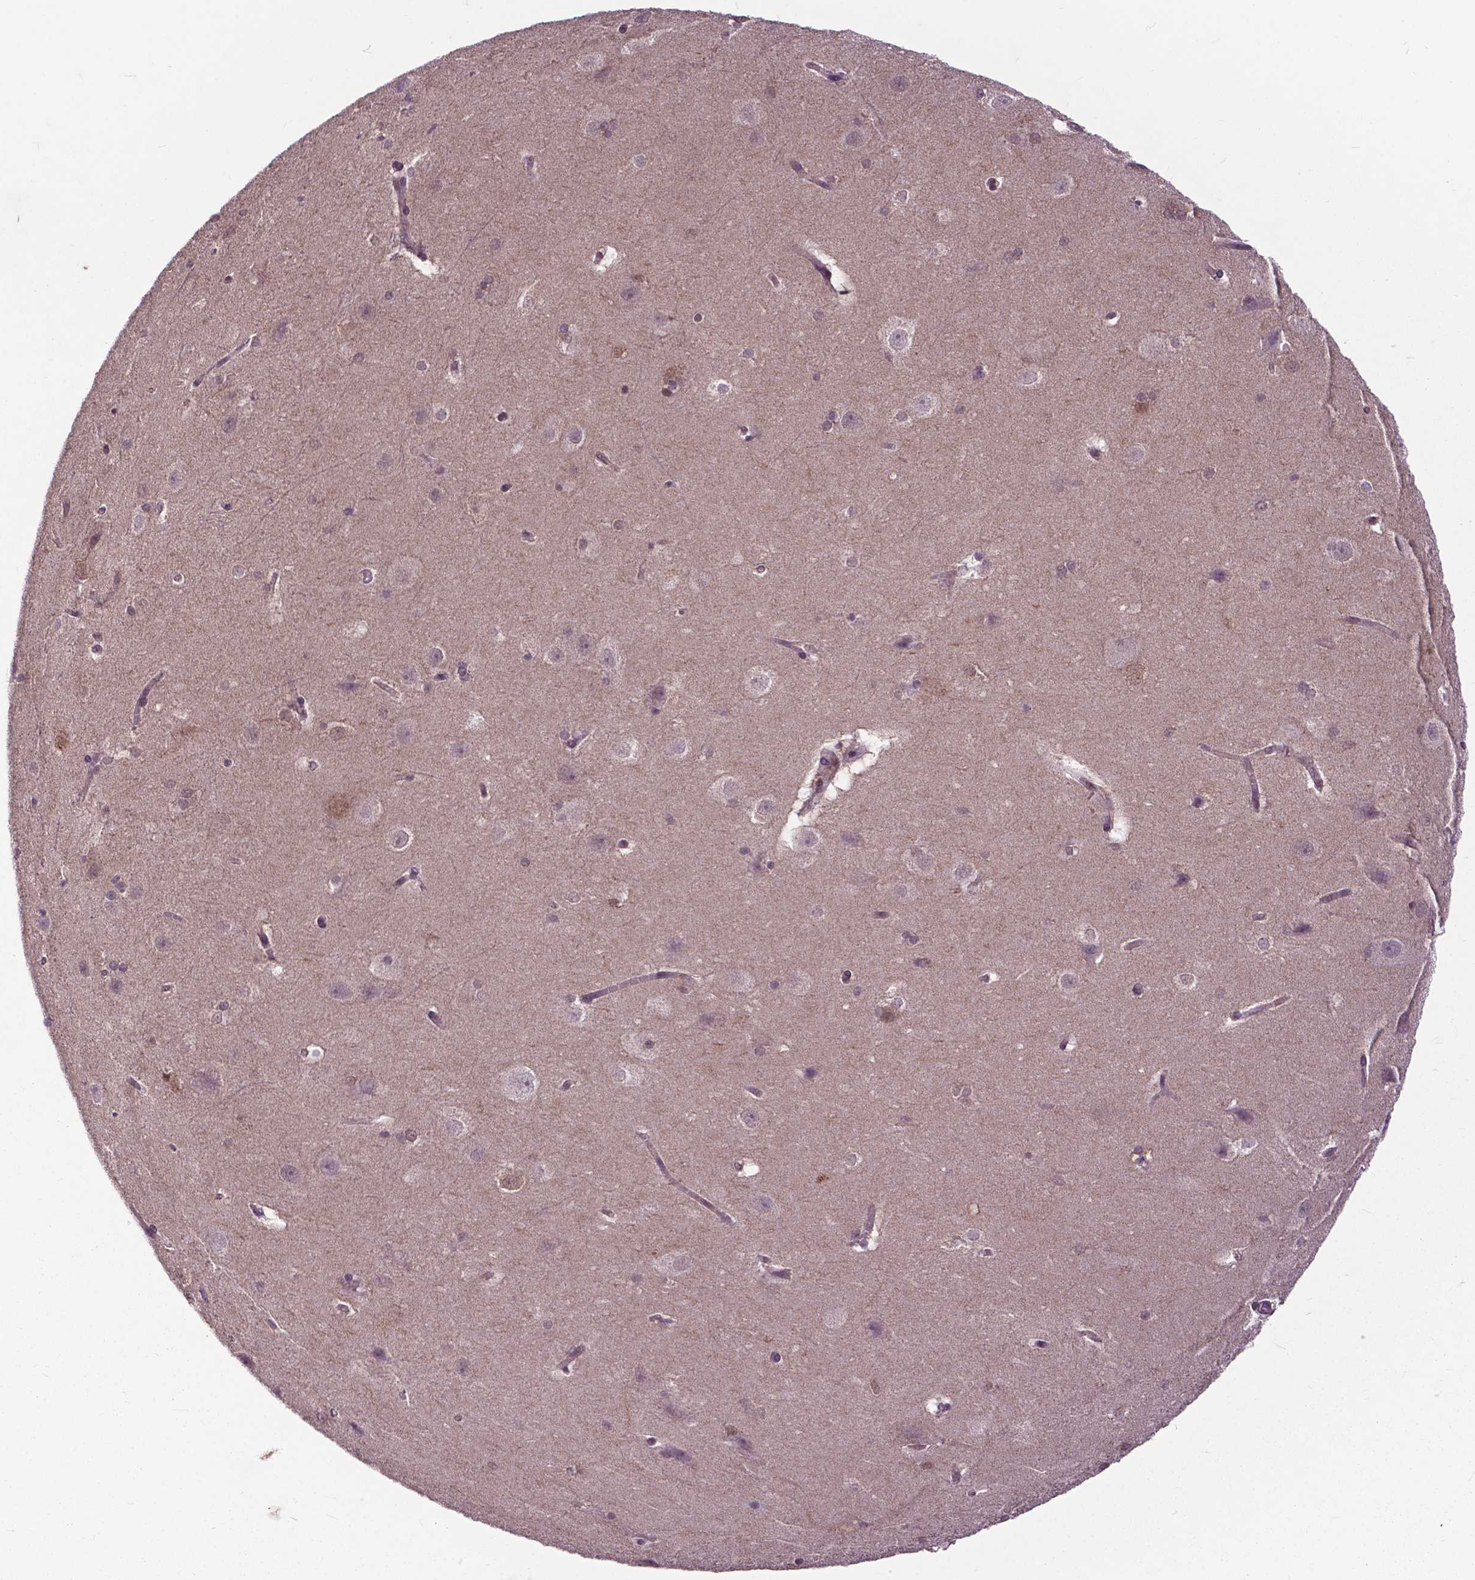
{"staining": {"intensity": "negative", "quantity": "none", "location": "none"}, "tissue": "hippocampus", "cell_type": "Glial cells", "image_type": "normal", "snomed": [{"axis": "morphology", "description": "Normal tissue, NOS"}, {"axis": "topography", "description": "Cerebral cortex"}, {"axis": "topography", "description": "Hippocampus"}], "caption": "The histopathology image displays no staining of glial cells in benign hippocampus.", "gene": "FAF1", "patient": {"sex": "female", "age": 19}}